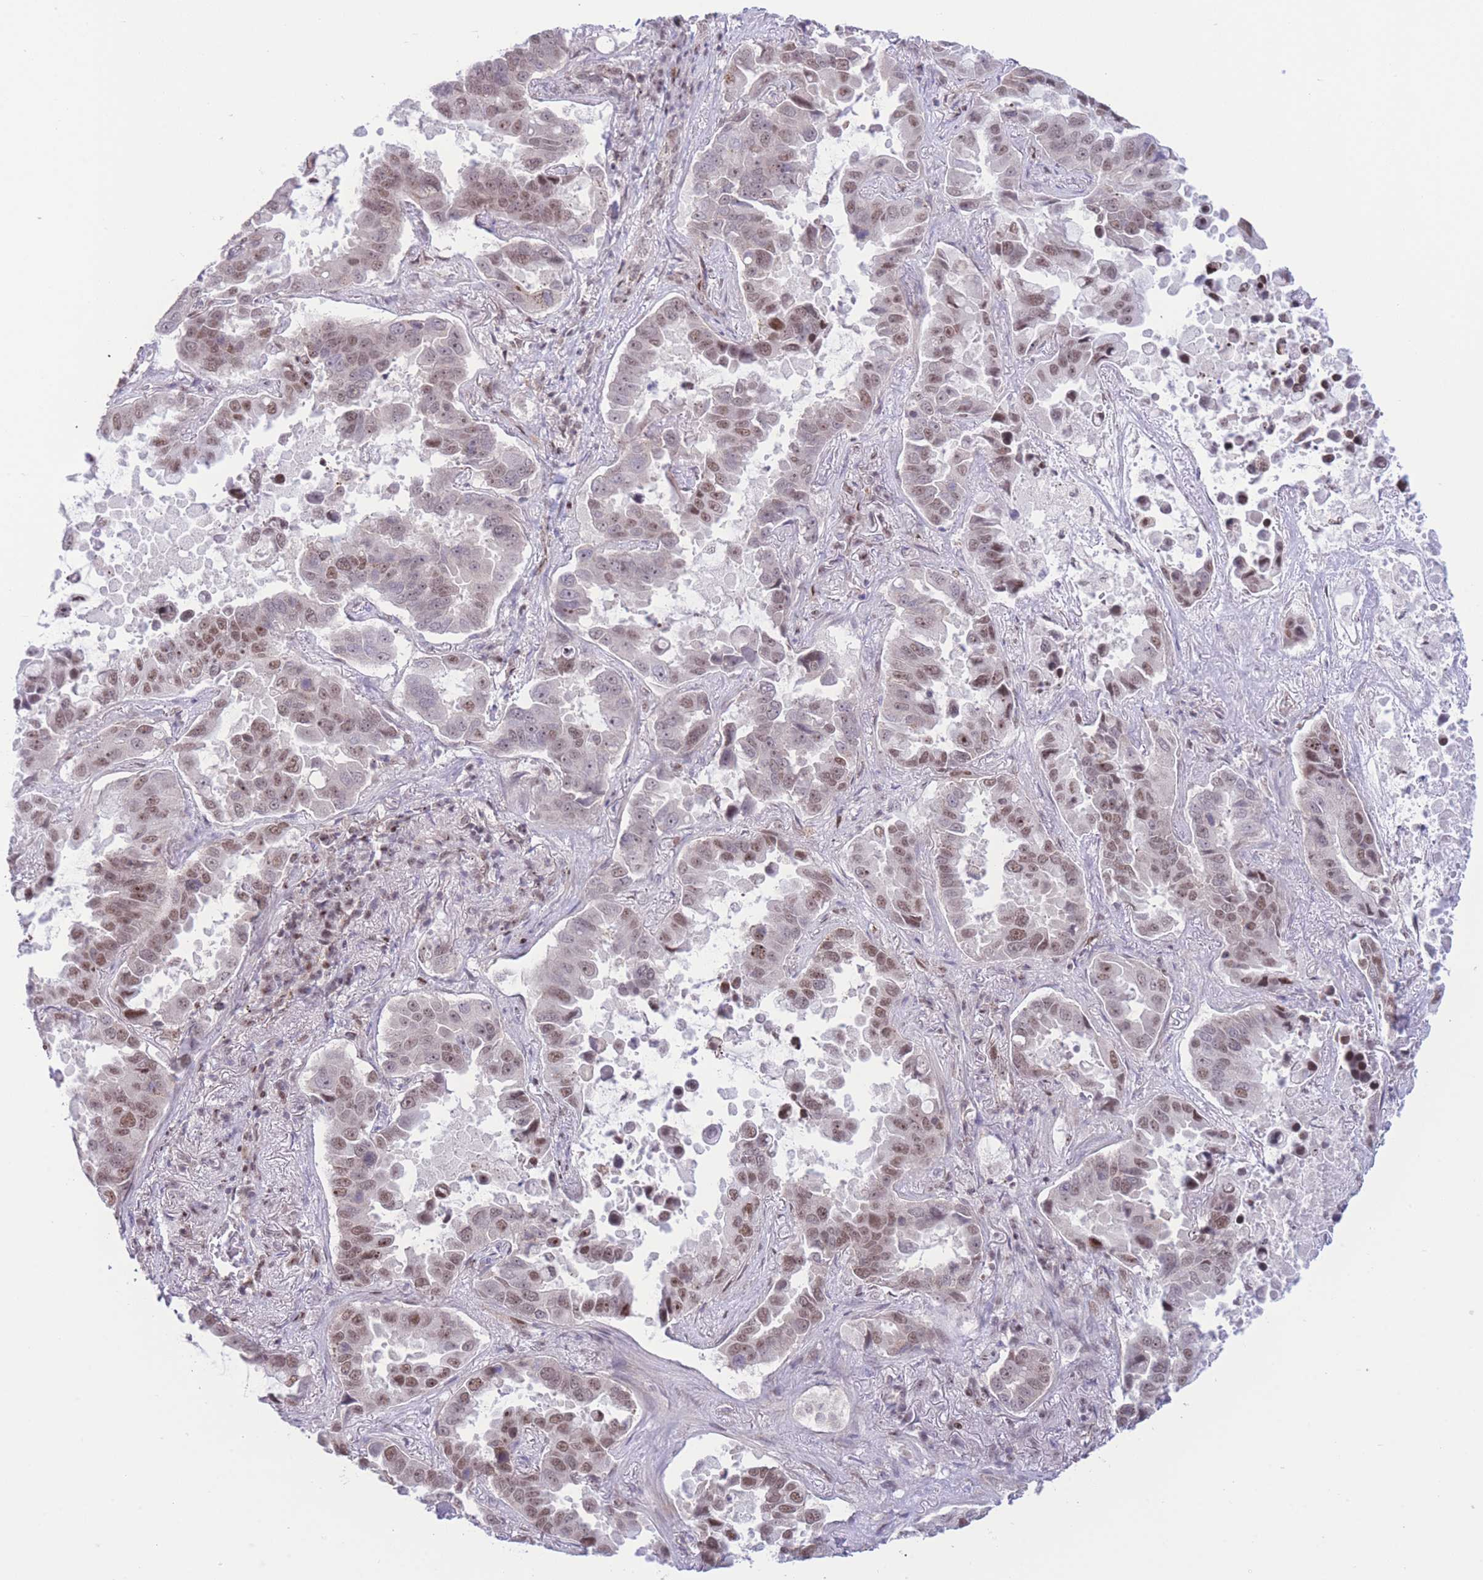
{"staining": {"intensity": "moderate", "quantity": ">75%", "location": "nuclear"}, "tissue": "lung cancer", "cell_type": "Tumor cells", "image_type": "cancer", "snomed": [{"axis": "morphology", "description": "Adenocarcinoma, NOS"}, {"axis": "topography", "description": "Lung"}], "caption": "About >75% of tumor cells in human lung cancer (adenocarcinoma) show moderate nuclear protein positivity as visualized by brown immunohistochemical staining.", "gene": "PCIF1", "patient": {"sex": "male", "age": 64}}